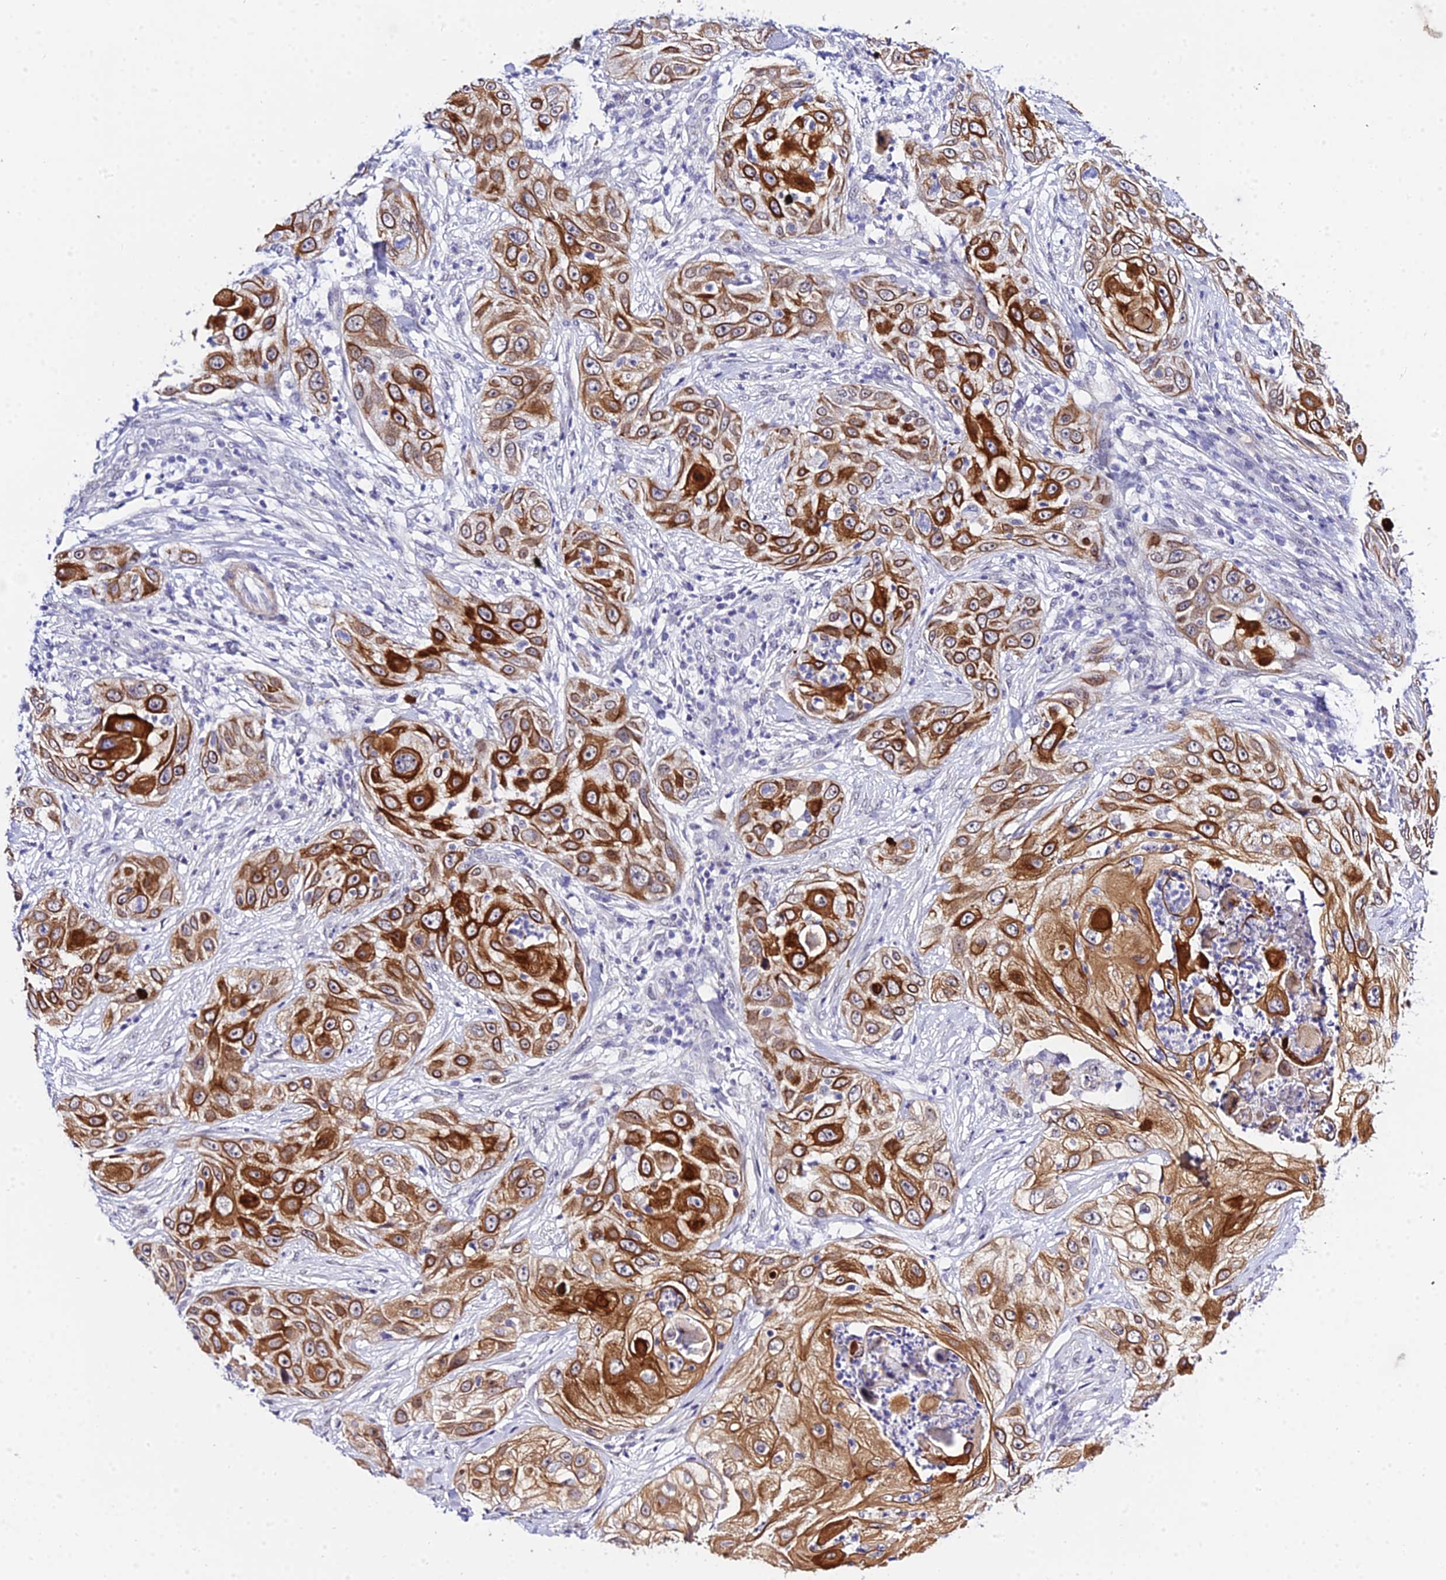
{"staining": {"intensity": "strong", "quantity": ">75%", "location": "cytoplasmic/membranous"}, "tissue": "skin cancer", "cell_type": "Tumor cells", "image_type": "cancer", "snomed": [{"axis": "morphology", "description": "Squamous cell carcinoma, NOS"}, {"axis": "topography", "description": "Skin"}], "caption": "Protein expression by immunohistochemistry shows strong cytoplasmic/membranous expression in approximately >75% of tumor cells in skin cancer. (Brightfield microscopy of DAB IHC at high magnification).", "gene": "ZNF628", "patient": {"sex": "female", "age": 44}}